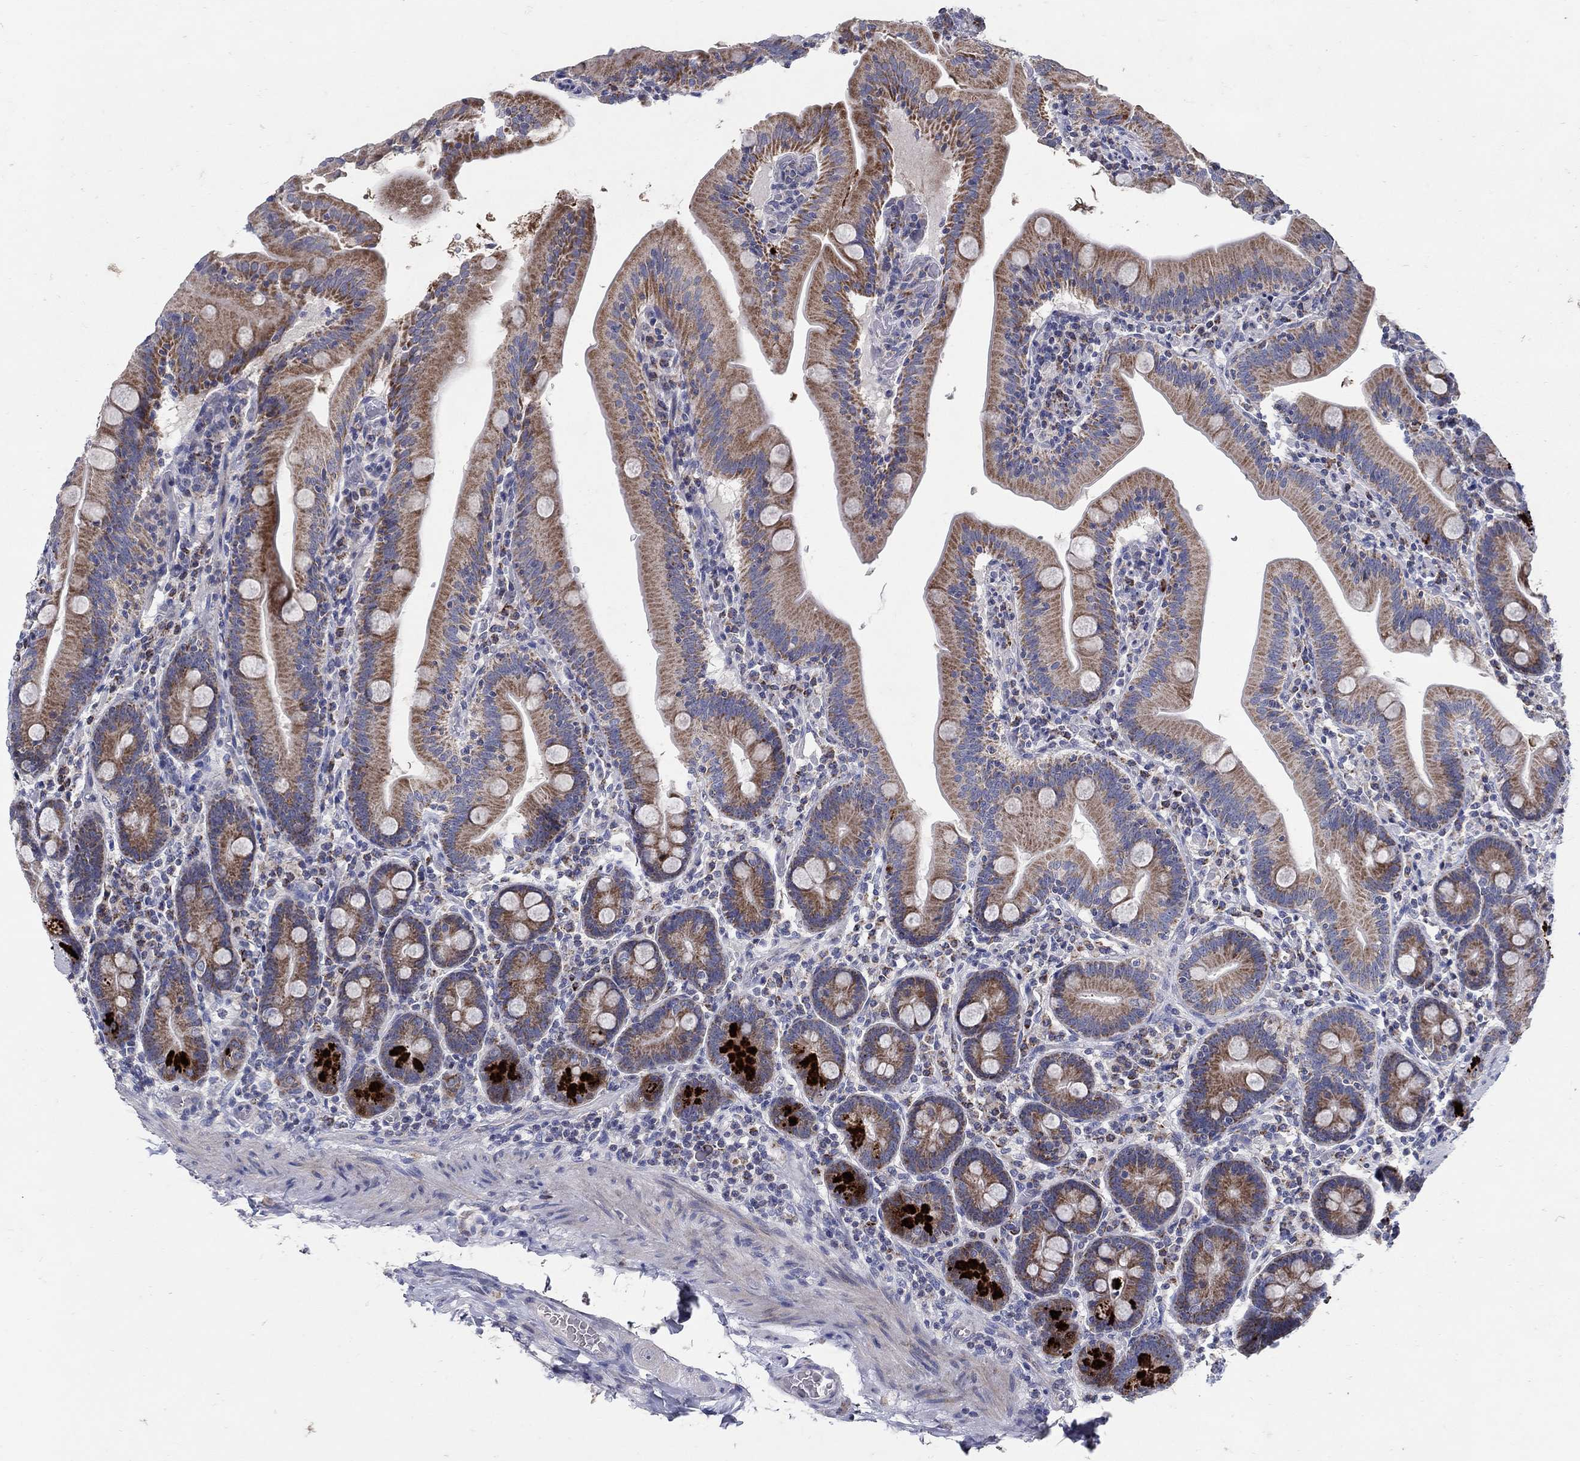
{"staining": {"intensity": "moderate", "quantity": ">75%", "location": "cytoplasmic/membranous"}, "tissue": "small intestine", "cell_type": "Glandular cells", "image_type": "normal", "snomed": [{"axis": "morphology", "description": "Normal tissue, NOS"}, {"axis": "topography", "description": "Small intestine"}], "caption": "A photomicrograph of small intestine stained for a protein exhibits moderate cytoplasmic/membranous brown staining in glandular cells. The staining was performed using DAB (3,3'-diaminobenzidine) to visualize the protein expression in brown, while the nuclei were stained in blue with hematoxylin (Magnification: 20x).", "gene": "HMX2", "patient": {"sex": "male", "age": 37}}